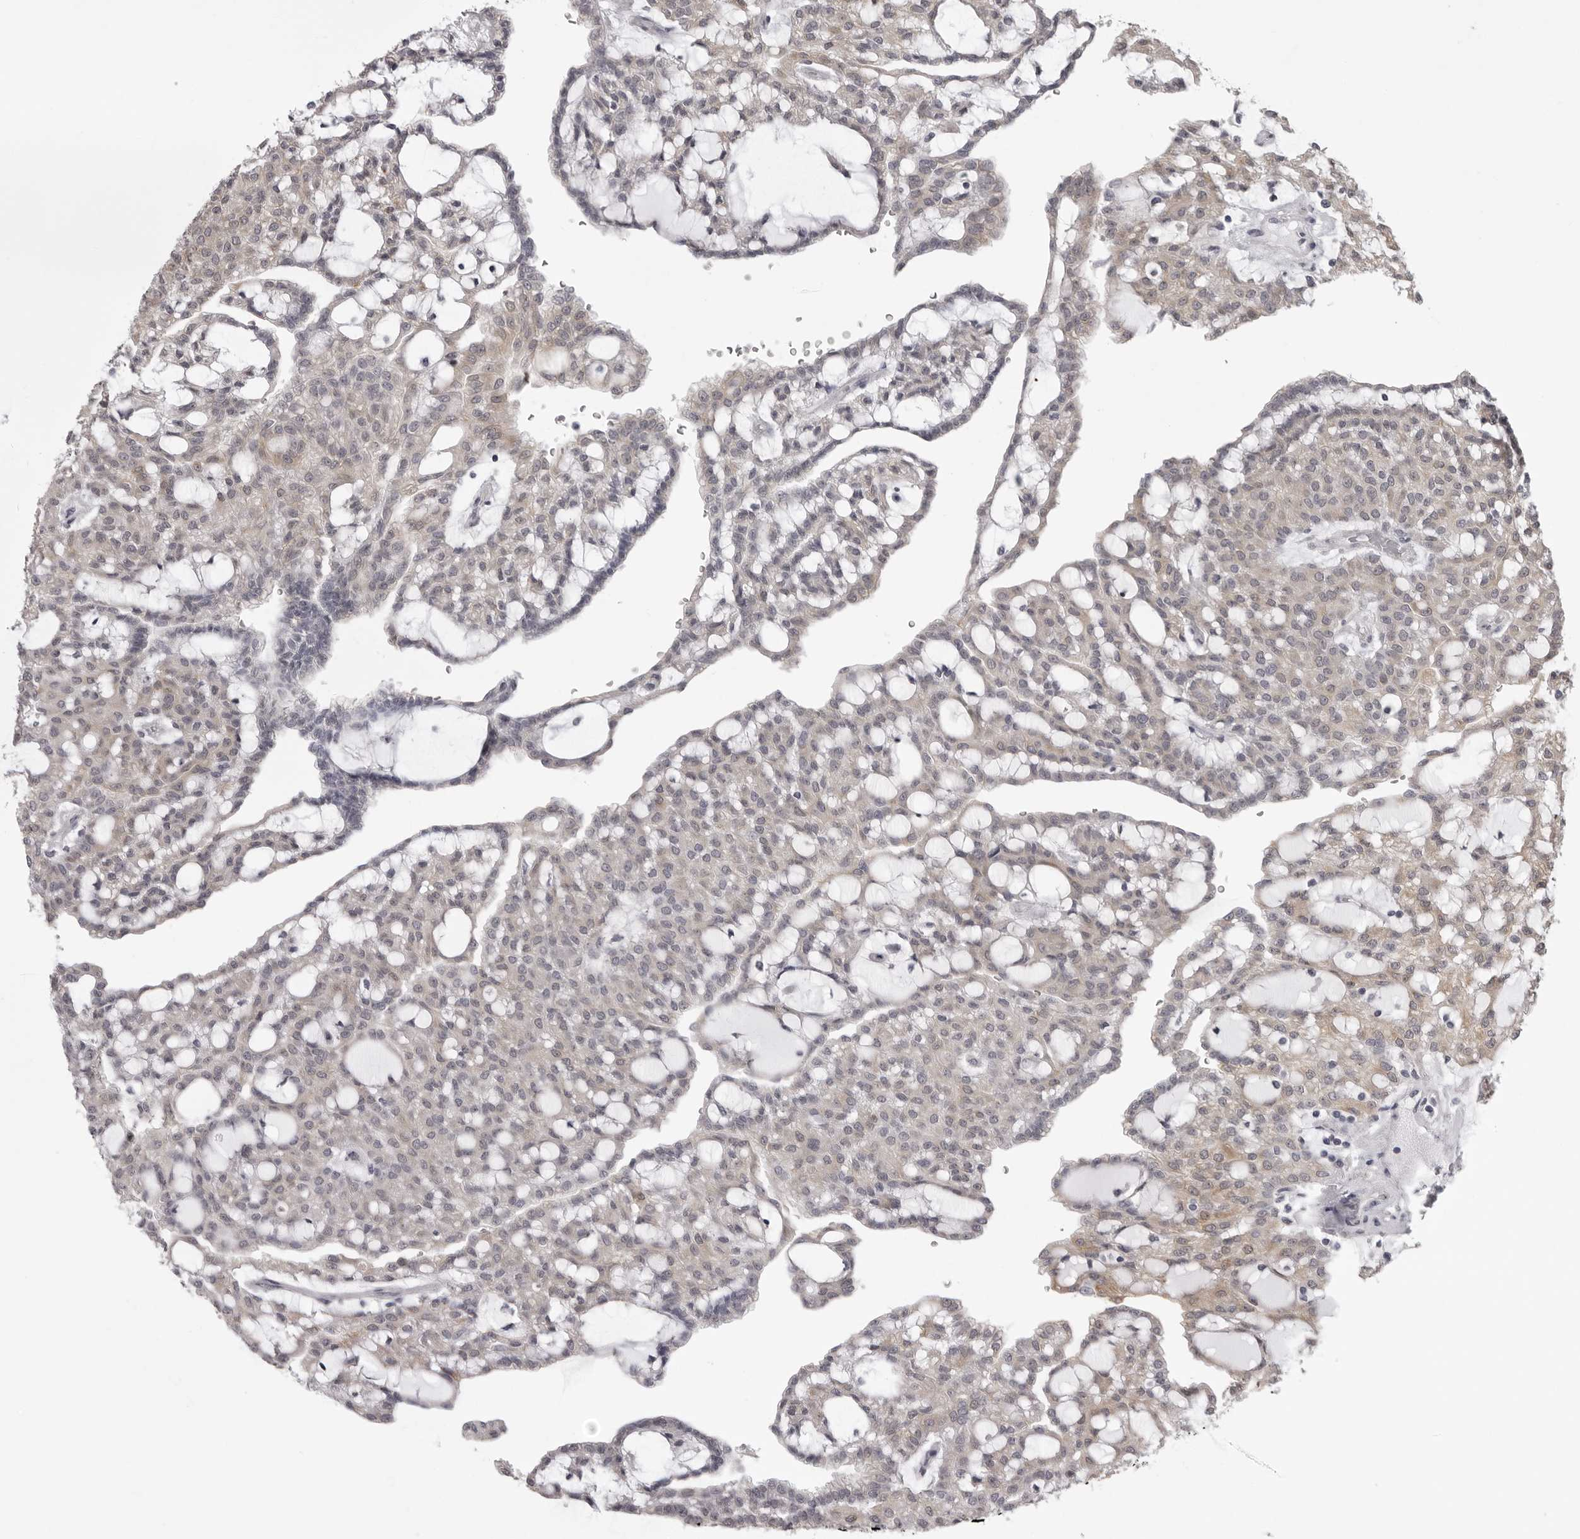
{"staining": {"intensity": "negative", "quantity": "none", "location": "none"}, "tissue": "renal cancer", "cell_type": "Tumor cells", "image_type": "cancer", "snomed": [{"axis": "morphology", "description": "Adenocarcinoma, NOS"}, {"axis": "topography", "description": "Kidney"}], "caption": "An immunohistochemistry (IHC) image of renal cancer (adenocarcinoma) is shown. There is no staining in tumor cells of renal cancer (adenocarcinoma).", "gene": "NCEH1", "patient": {"sex": "male", "age": 63}}